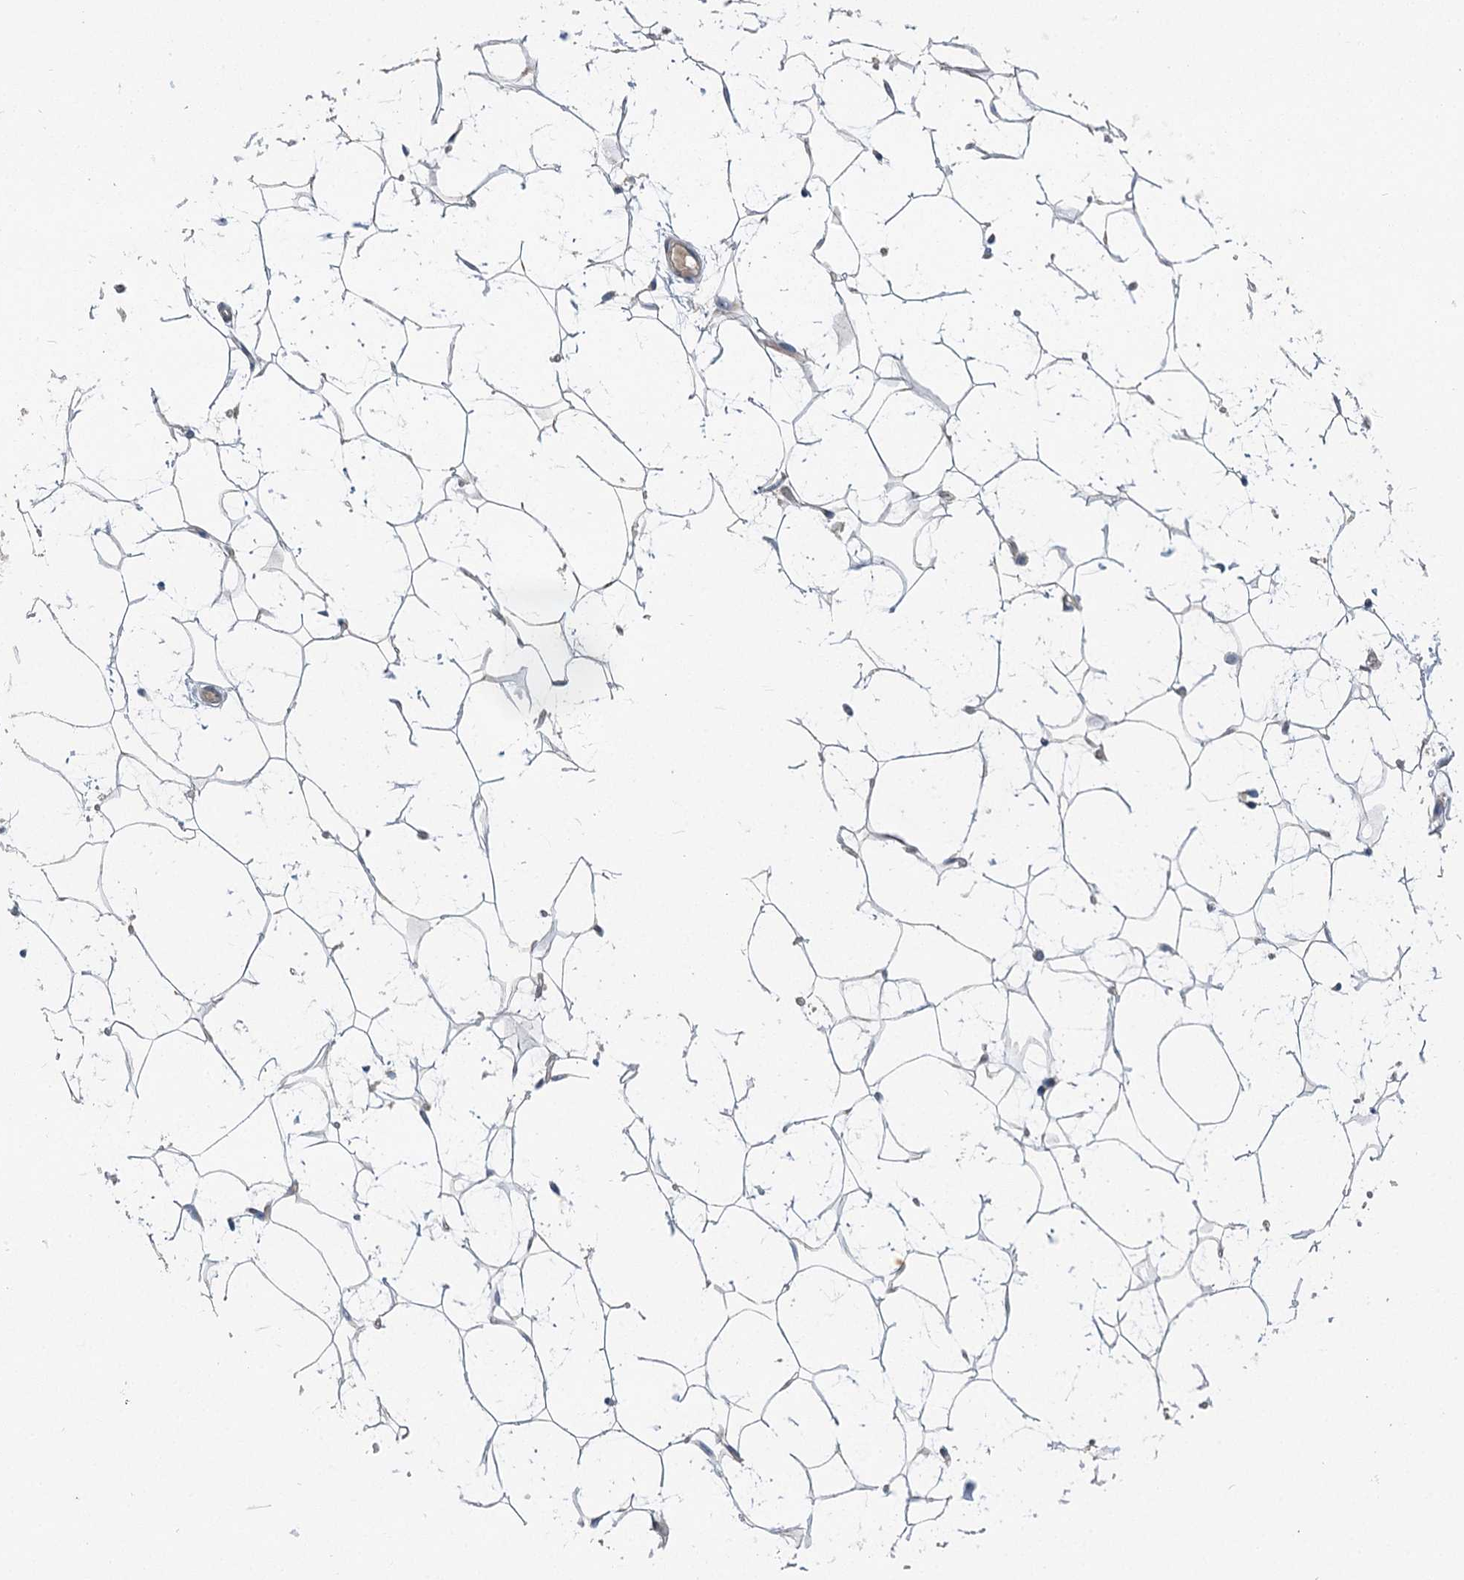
{"staining": {"intensity": "weak", "quantity": ">75%", "location": "cytoplasmic/membranous"}, "tissue": "adipose tissue", "cell_type": "Adipocytes", "image_type": "normal", "snomed": [{"axis": "morphology", "description": "Normal tissue, NOS"}, {"axis": "topography", "description": "Breast"}], "caption": "A low amount of weak cytoplasmic/membranous positivity is seen in approximately >75% of adipocytes in benign adipose tissue.", "gene": "MARK2", "patient": {"sex": "female", "age": 26}}